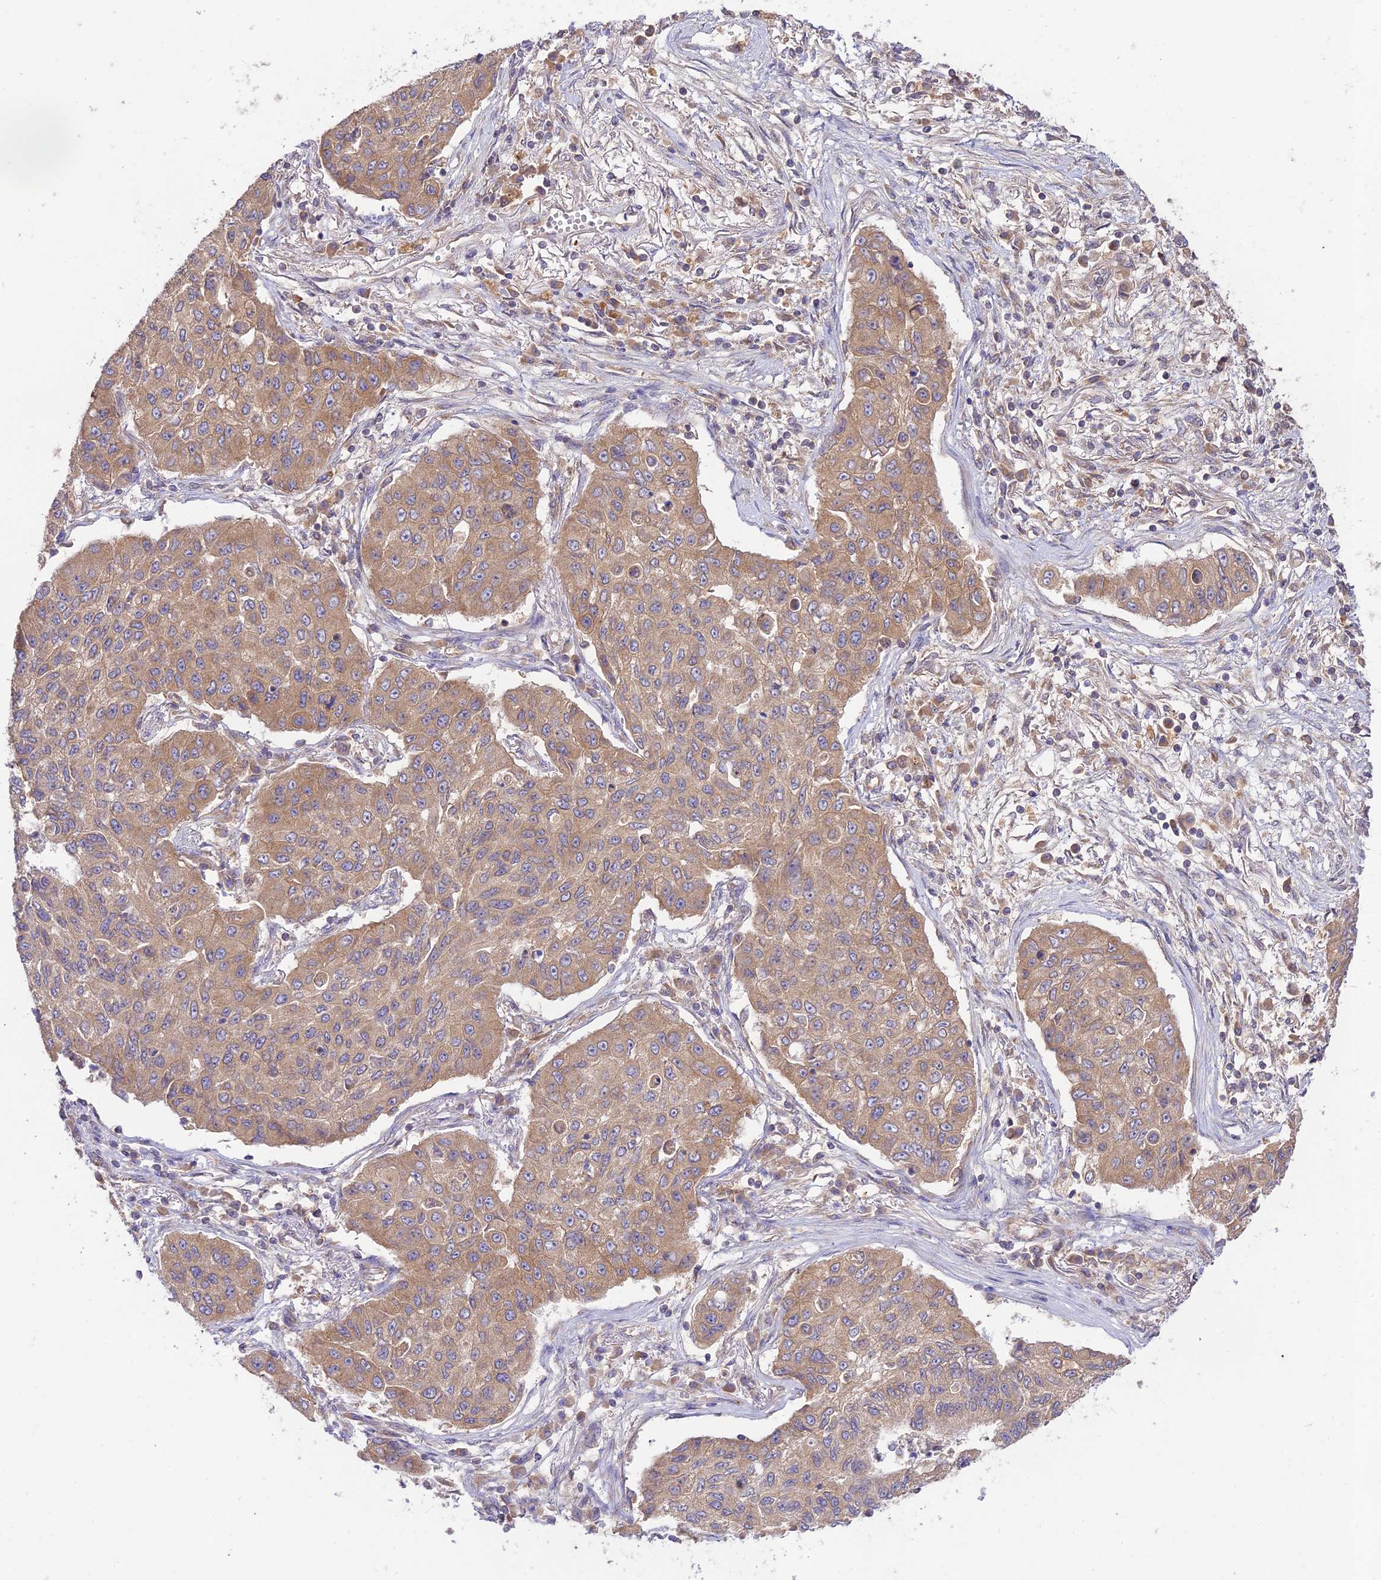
{"staining": {"intensity": "moderate", "quantity": ">75%", "location": "cytoplasmic/membranous"}, "tissue": "lung cancer", "cell_type": "Tumor cells", "image_type": "cancer", "snomed": [{"axis": "morphology", "description": "Squamous cell carcinoma, NOS"}, {"axis": "topography", "description": "Lung"}], "caption": "Brown immunohistochemical staining in lung cancer shows moderate cytoplasmic/membranous expression in approximately >75% of tumor cells.", "gene": "TMEM259", "patient": {"sex": "male", "age": 74}}